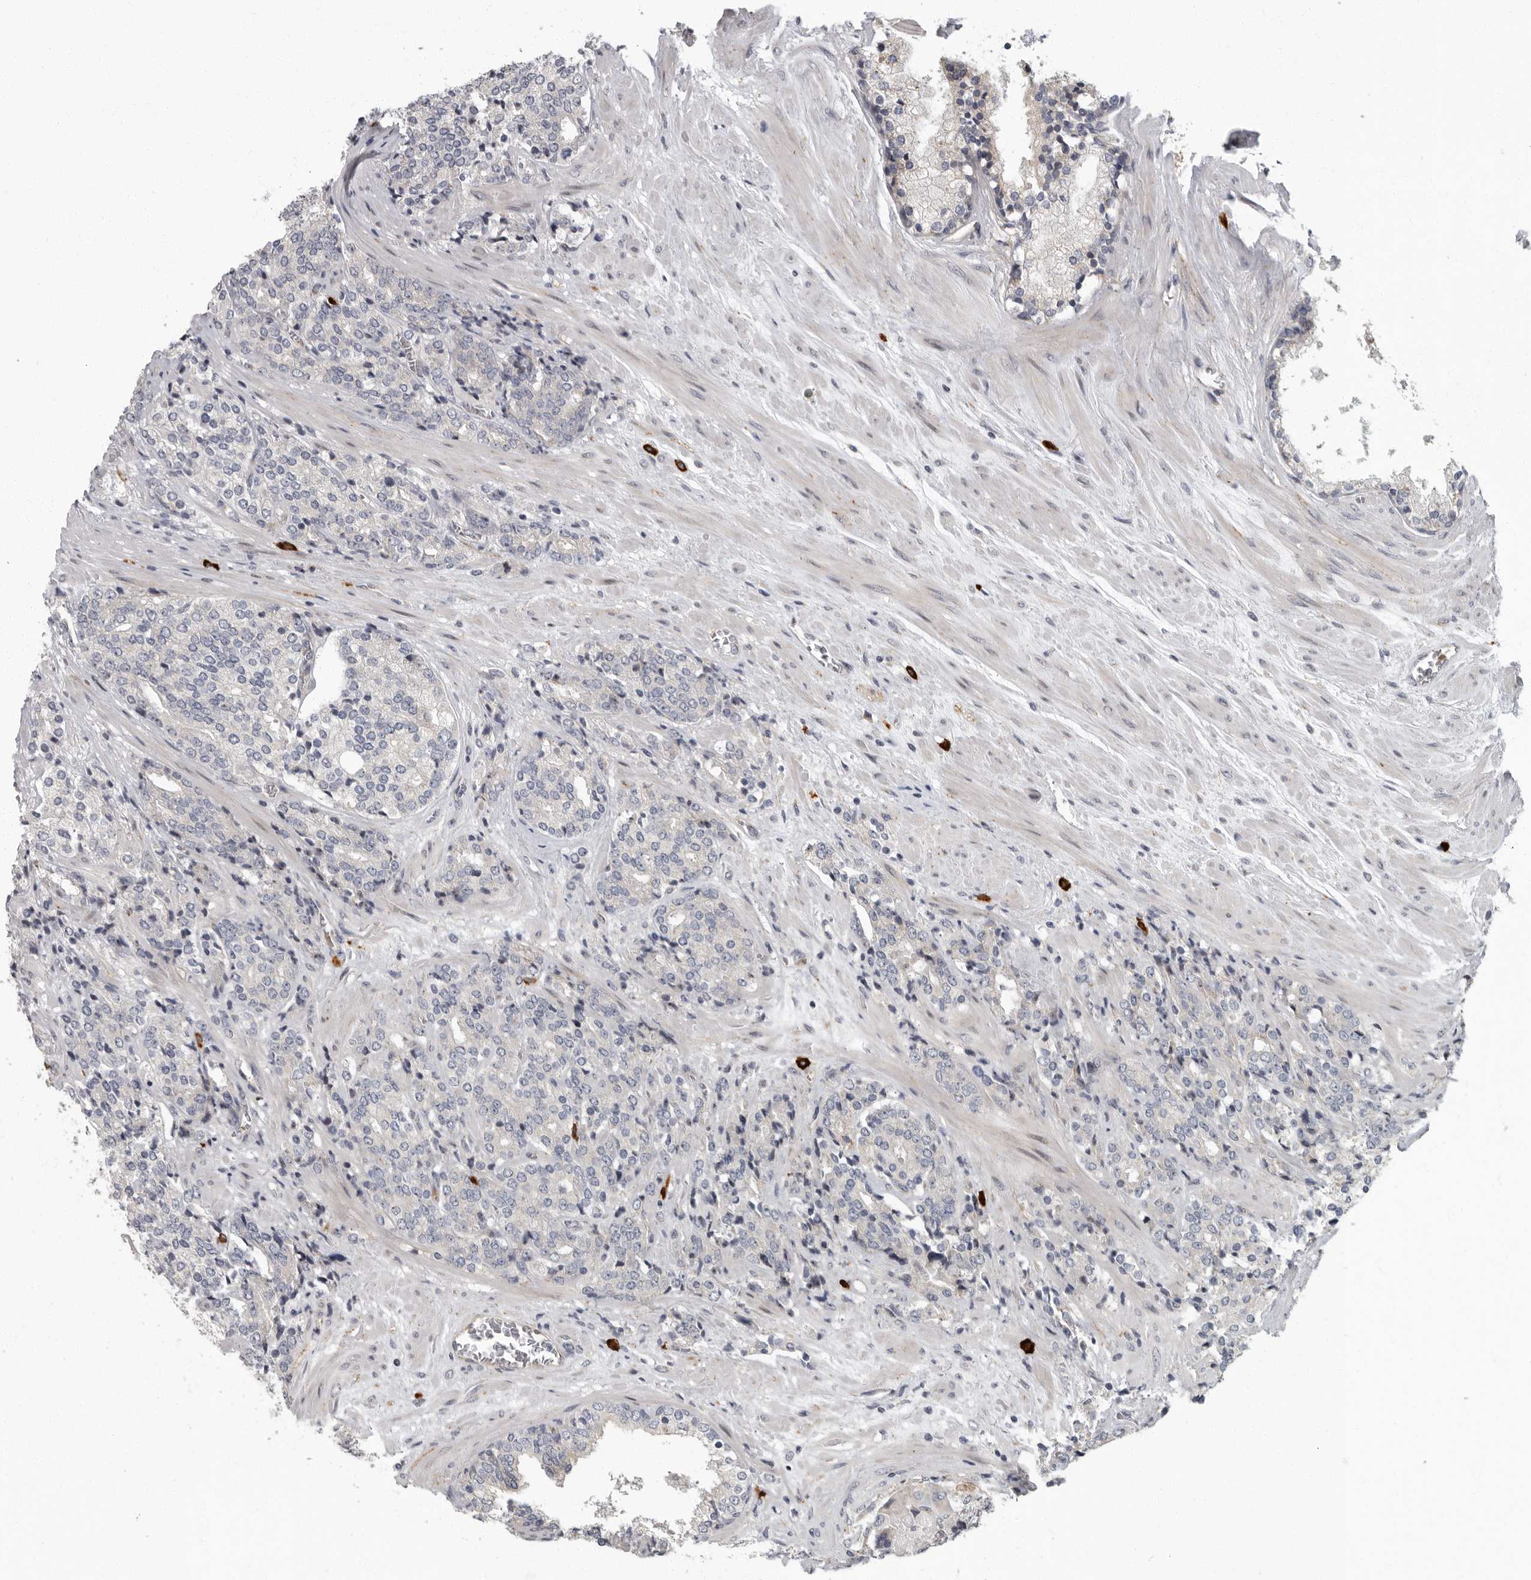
{"staining": {"intensity": "negative", "quantity": "none", "location": "none"}, "tissue": "prostate cancer", "cell_type": "Tumor cells", "image_type": "cancer", "snomed": [{"axis": "morphology", "description": "Adenocarcinoma, High grade"}, {"axis": "topography", "description": "Prostate"}], "caption": "There is no significant positivity in tumor cells of prostate cancer (adenocarcinoma (high-grade)).", "gene": "PDCD11", "patient": {"sex": "male", "age": 71}}